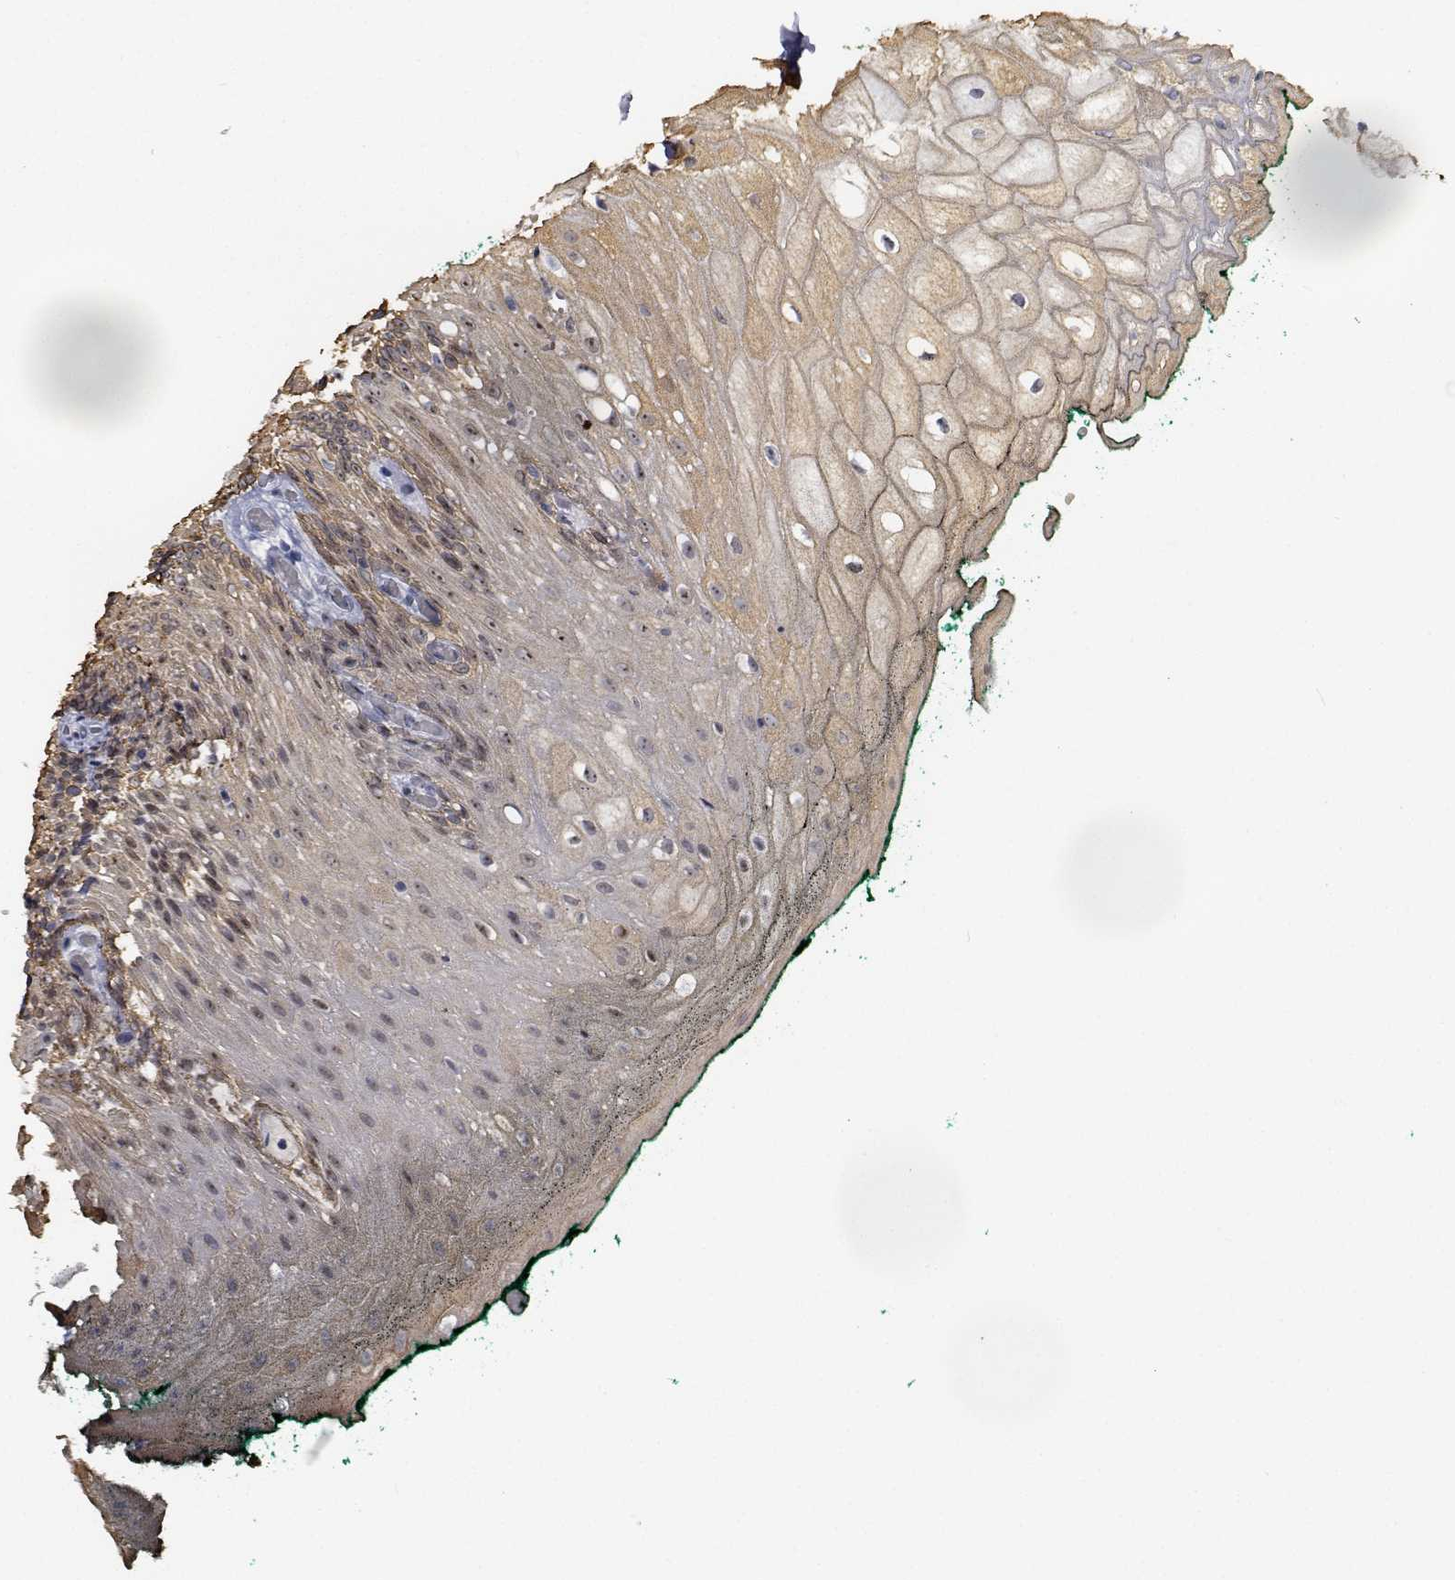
{"staining": {"intensity": "moderate", "quantity": "25%-75%", "location": "nuclear"}, "tissue": "oral mucosa", "cell_type": "Squamous epithelial cells", "image_type": "normal", "snomed": [{"axis": "morphology", "description": "Normal tissue, NOS"}, {"axis": "topography", "description": "Oral tissue"}, {"axis": "topography", "description": "Head-Neck"}], "caption": "Immunohistochemistry of normal human oral mucosa displays medium levels of moderate nuclear positivity in about 25%-75% of squamous epithelial cells.", "gene": "NVL", "patient": {"sex": "female", "age": 68}}